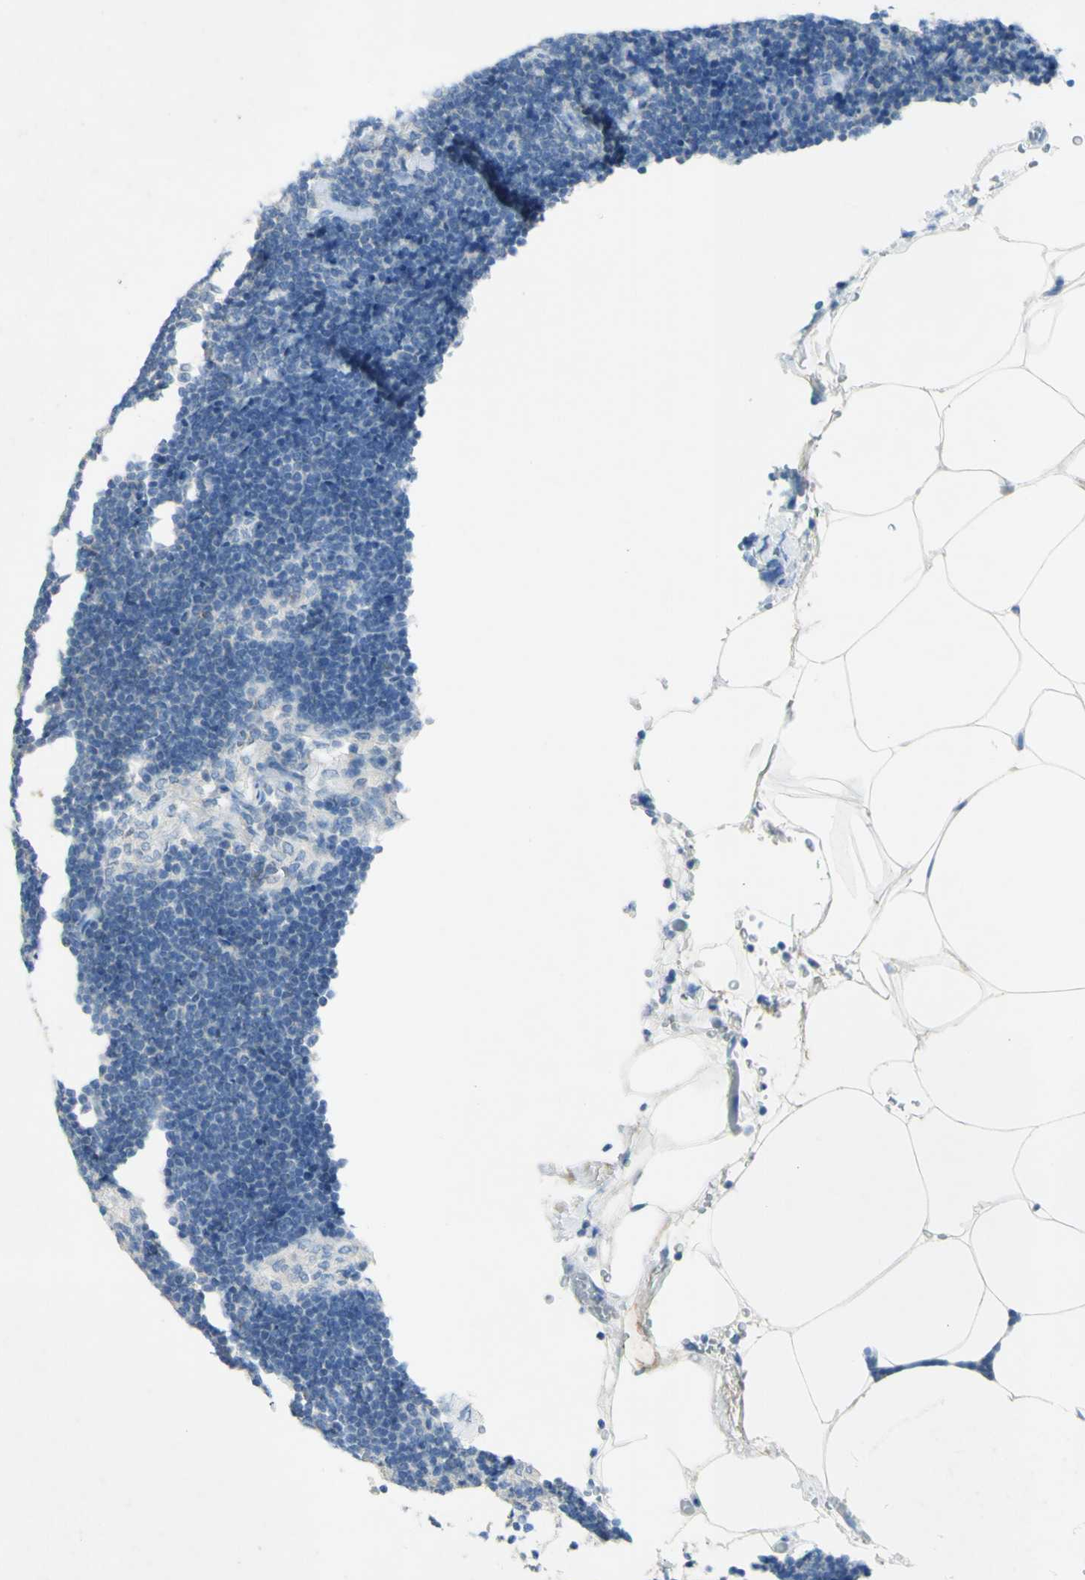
{"staining": {"intensity": "negative", "quantity": "none", "location": "none"}, "tissue": "lymph node", "cell_type": "Germinal center cells", "image_type": "normal", "snomed": [{"axis": "morphology", "description": "Normal tissue, NOS"}, {"axis": "topography", "description": "Lymph node"}], "caption": "A high-resolution micrograph shows immunohistochemistry (IHC) staining of unremarkable lymph node, which demonstrates no significant expression in germinal center cells.", "gene": "GDF15", "patient": {"sex": "male", "age": 63}}